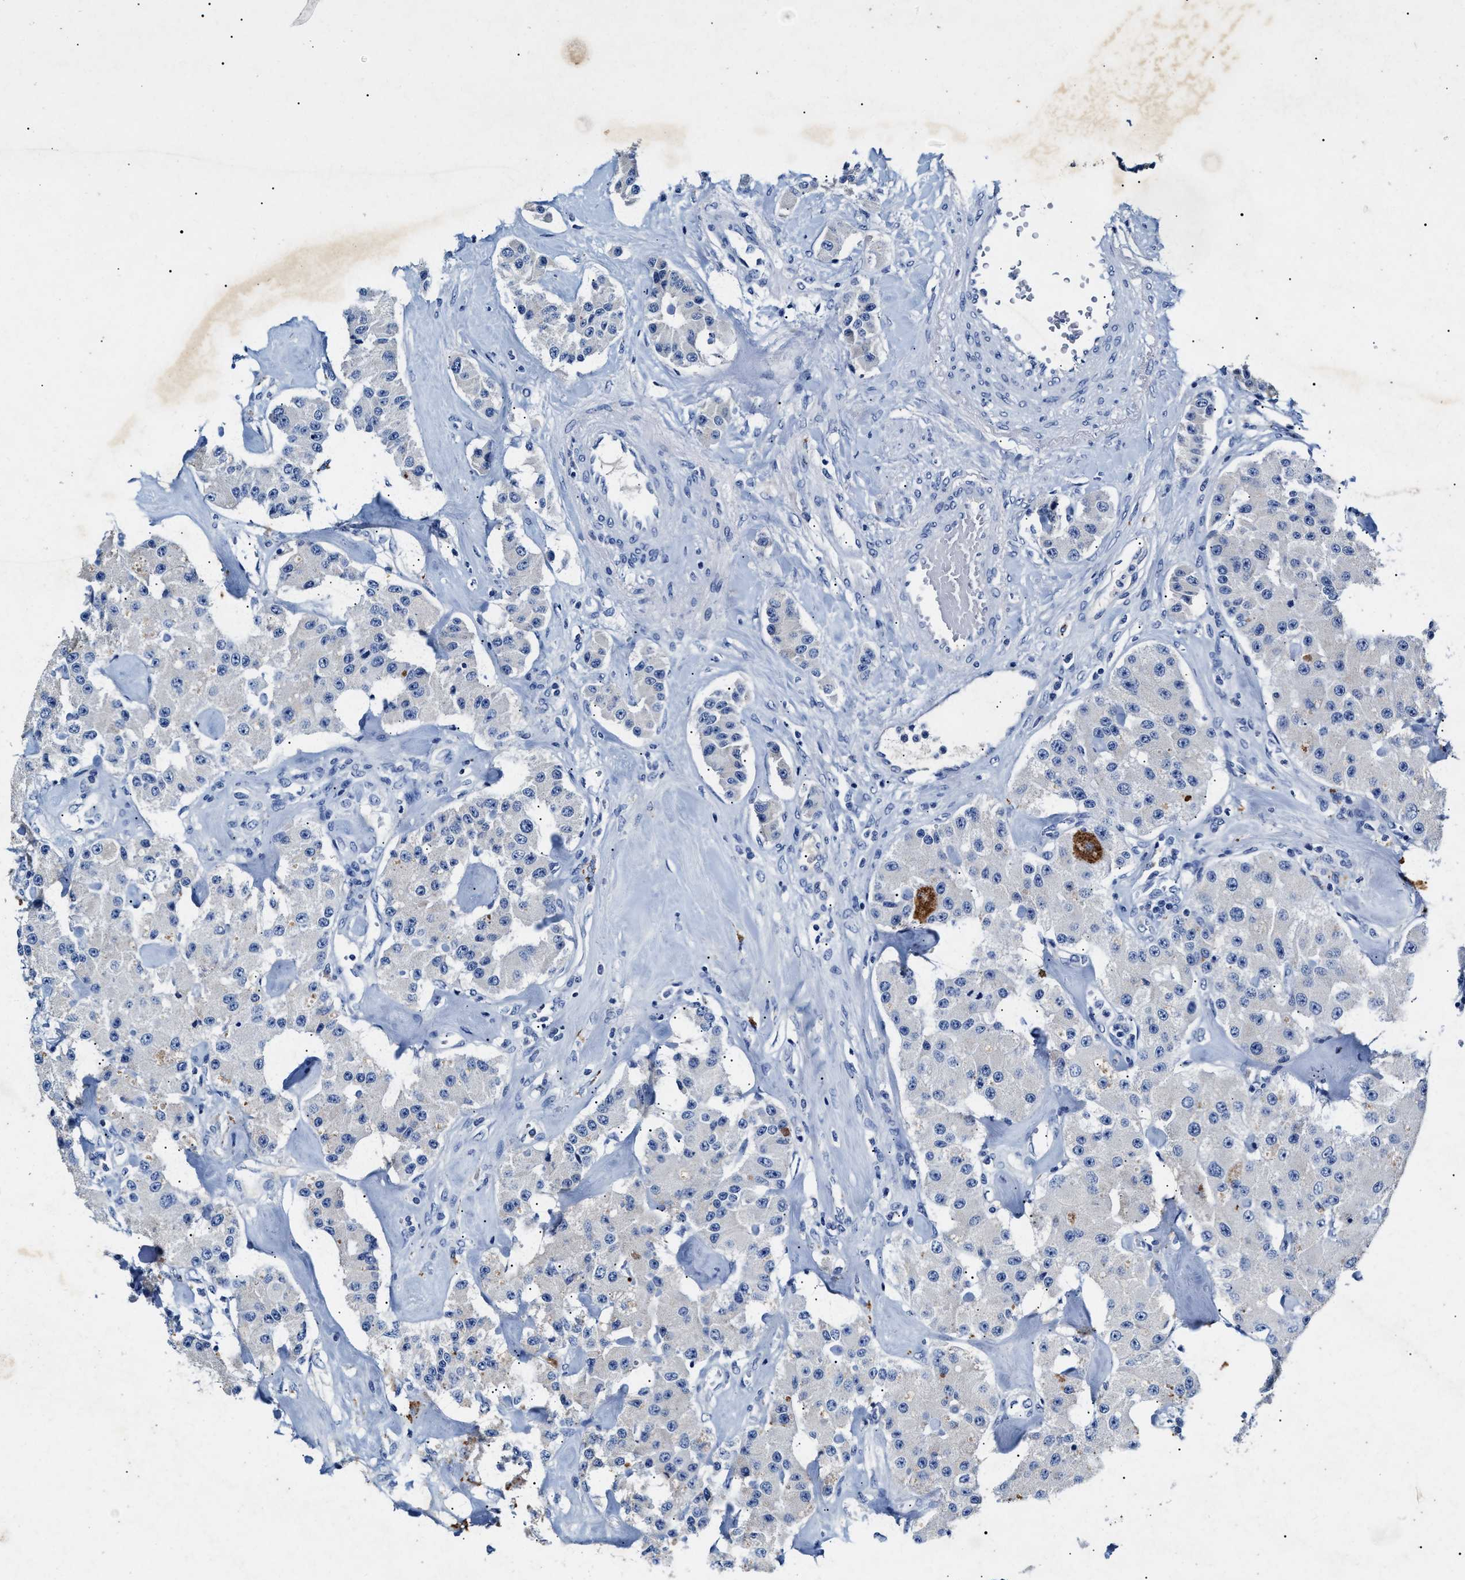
{"staining": {"intensity": "negative", "quantity": "none", "location": "none"}, "tissue": "carcinoid", "cell_type": "Tumor cells", "image_type": "cancer", "snomed": [{"axis": "morphology", "description": "Carcinoid, malignant, NOS"}, {"axis": "topography", "description": "Pancreas"}], "caption": "This micrograph is of carcinoid stained with immunohistochemistry to label a protein in brown with the nuclei are counter-stained blue. There is no positivity in tumor cells.", "gene": "LRRC8E", "patient": {"sex": "male", "age": 41}}